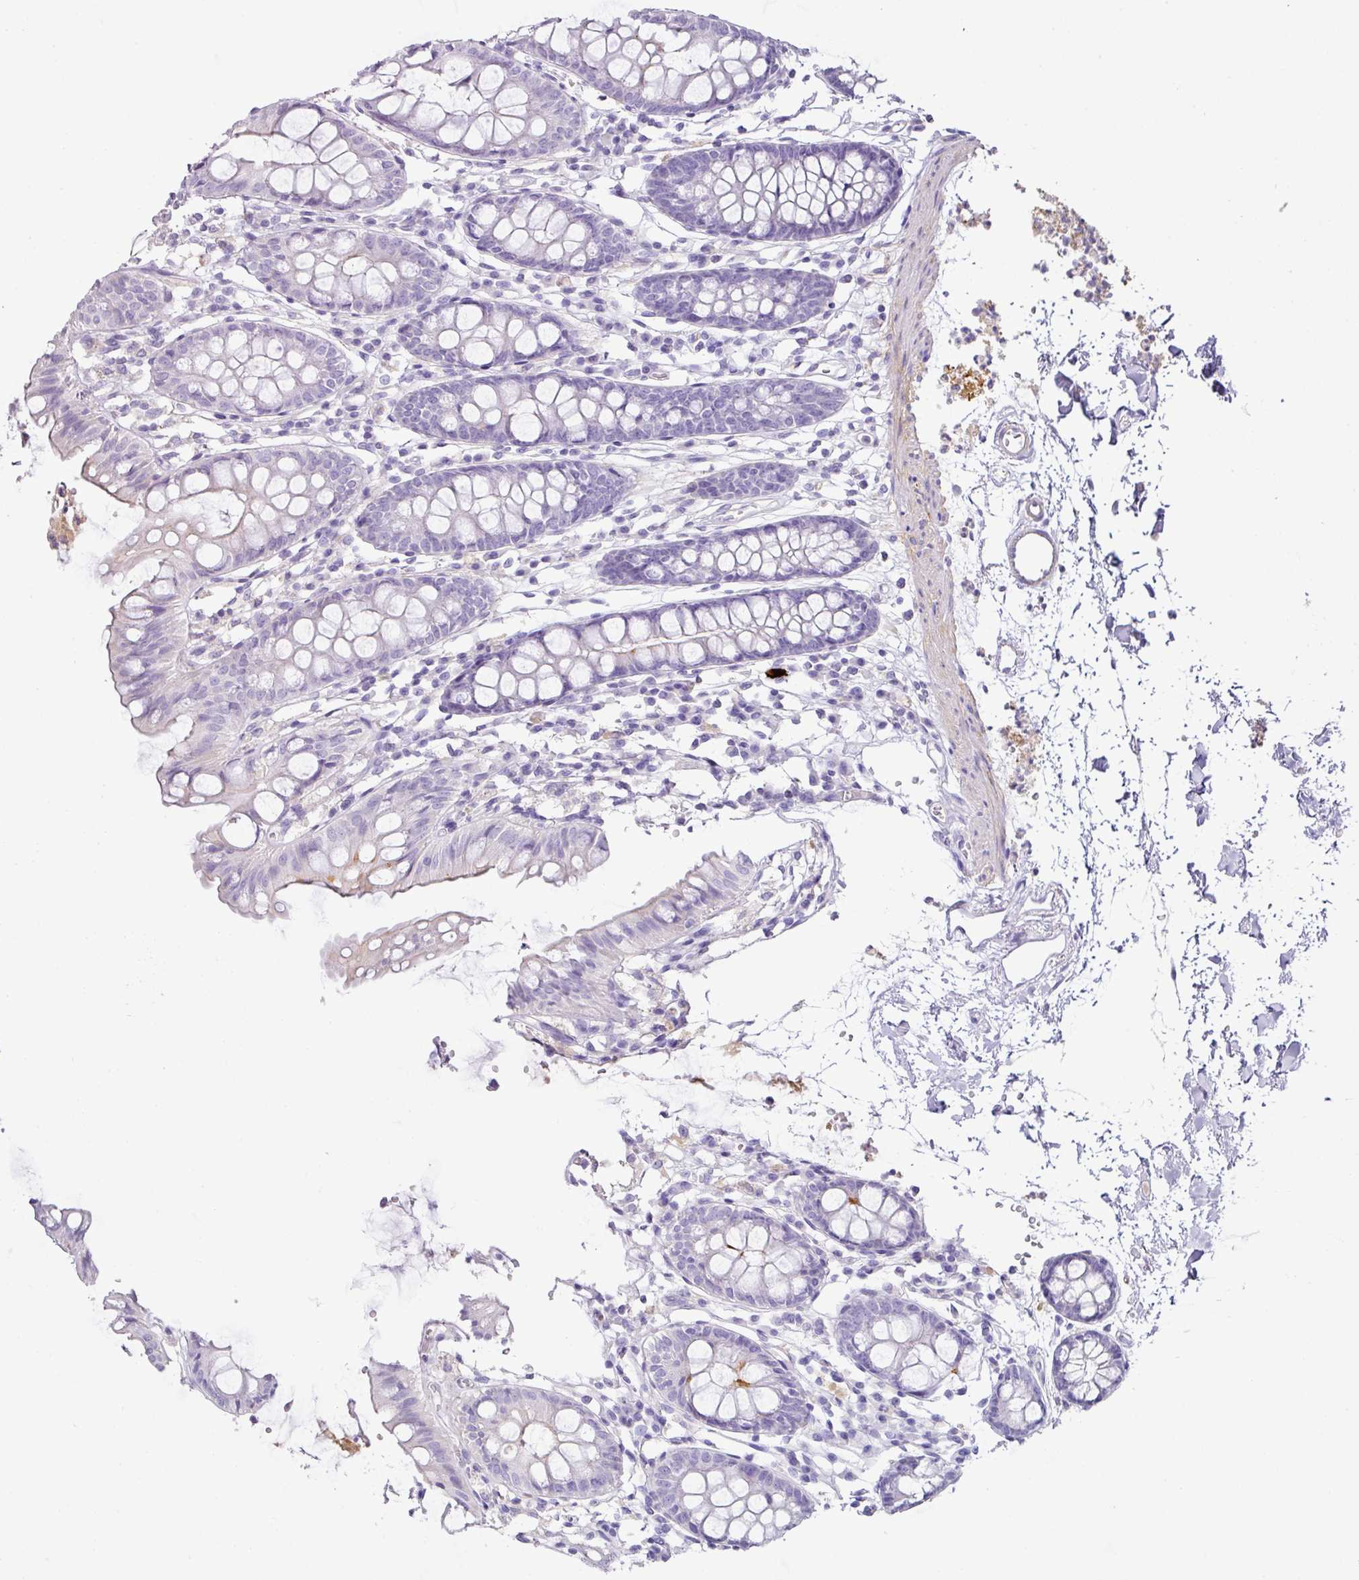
{"staining": {"intensity": "negative", "quantity": "none", "location": "none"}, "tissue": "colon", "cell_type": "Endothelial cells", "image_type": "normal", "snomed": [{"axis": "morphology", "description": "Normal tissue, NOS"}, {"axis": "topography", "description": "Colon"}], "caption": "A high-resolution image shows IHC staining of normal colon, which exhibits no significant expression in endothelial cells.", "gene": "TARM1", "patient": {"sex": "female", "age": 84}}